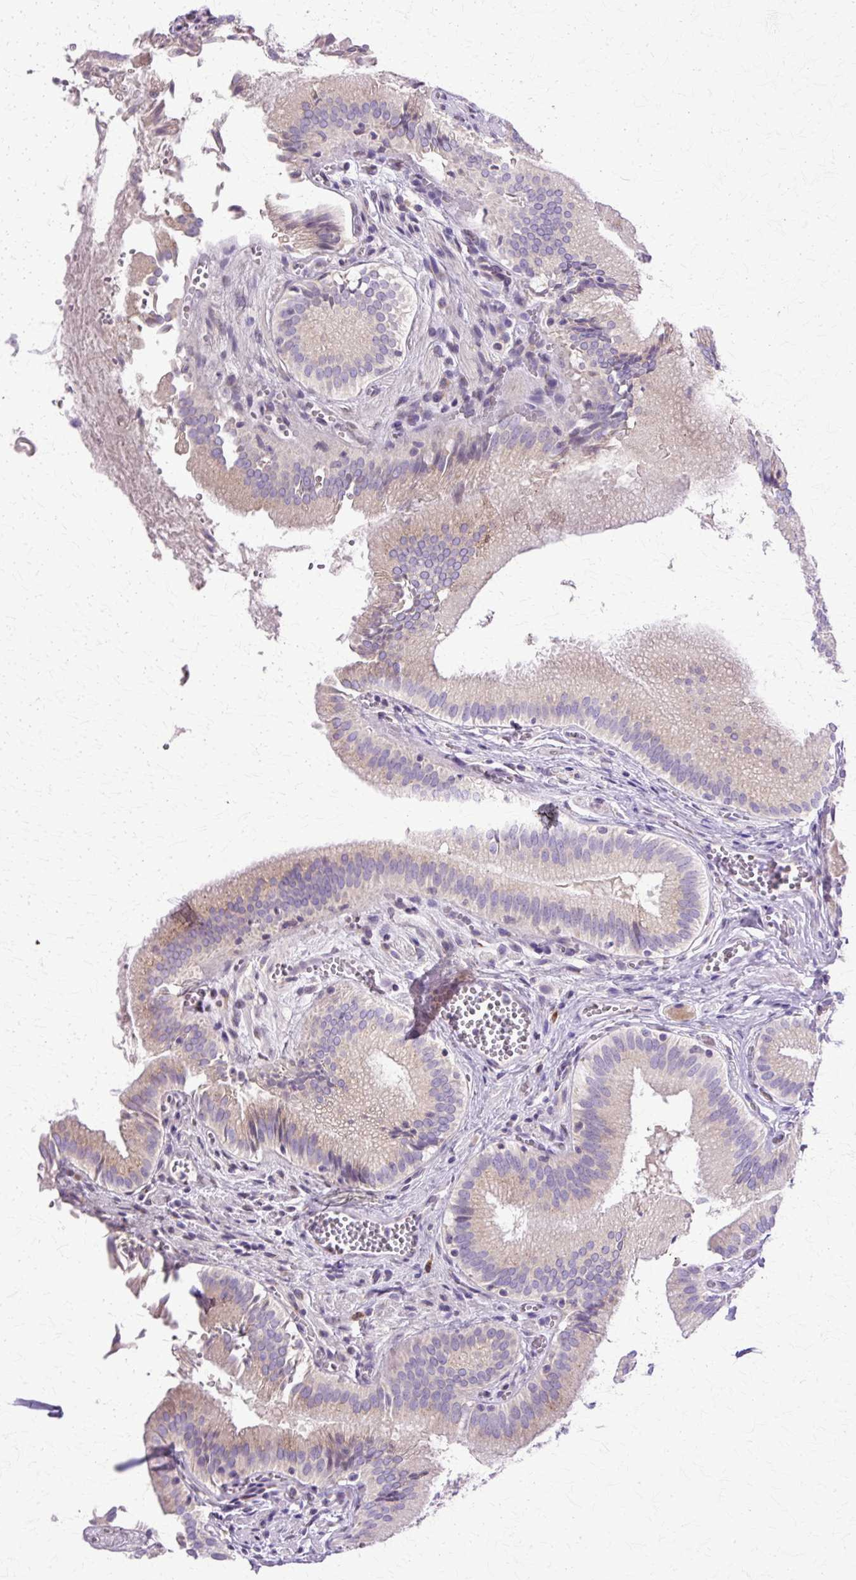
{"staining": {"intensity": "moderate", "quantity": ">75%", "location": "cytoplasmic/membranous"}, "tissue": "gallbladder", "cell_type": "Glandular cells", "image_type": "normal", "snomed": [{"axis": "morphology", "description": "Normal tissue, NOS"}, {"axis": "topography", "description": "Gallbladder"}, {"axis": "topography", "description": "Peripheral nerve tissue"}], "caption": "A micrograph showing moderate cytoplasmic/membranous positivity in about >75% of glandular cells in normal gallbladder, as visualized by brown immunohistochemical staining.", "gene": "TBC1D3B", "patient": {"sex": "male", "age": 17}}